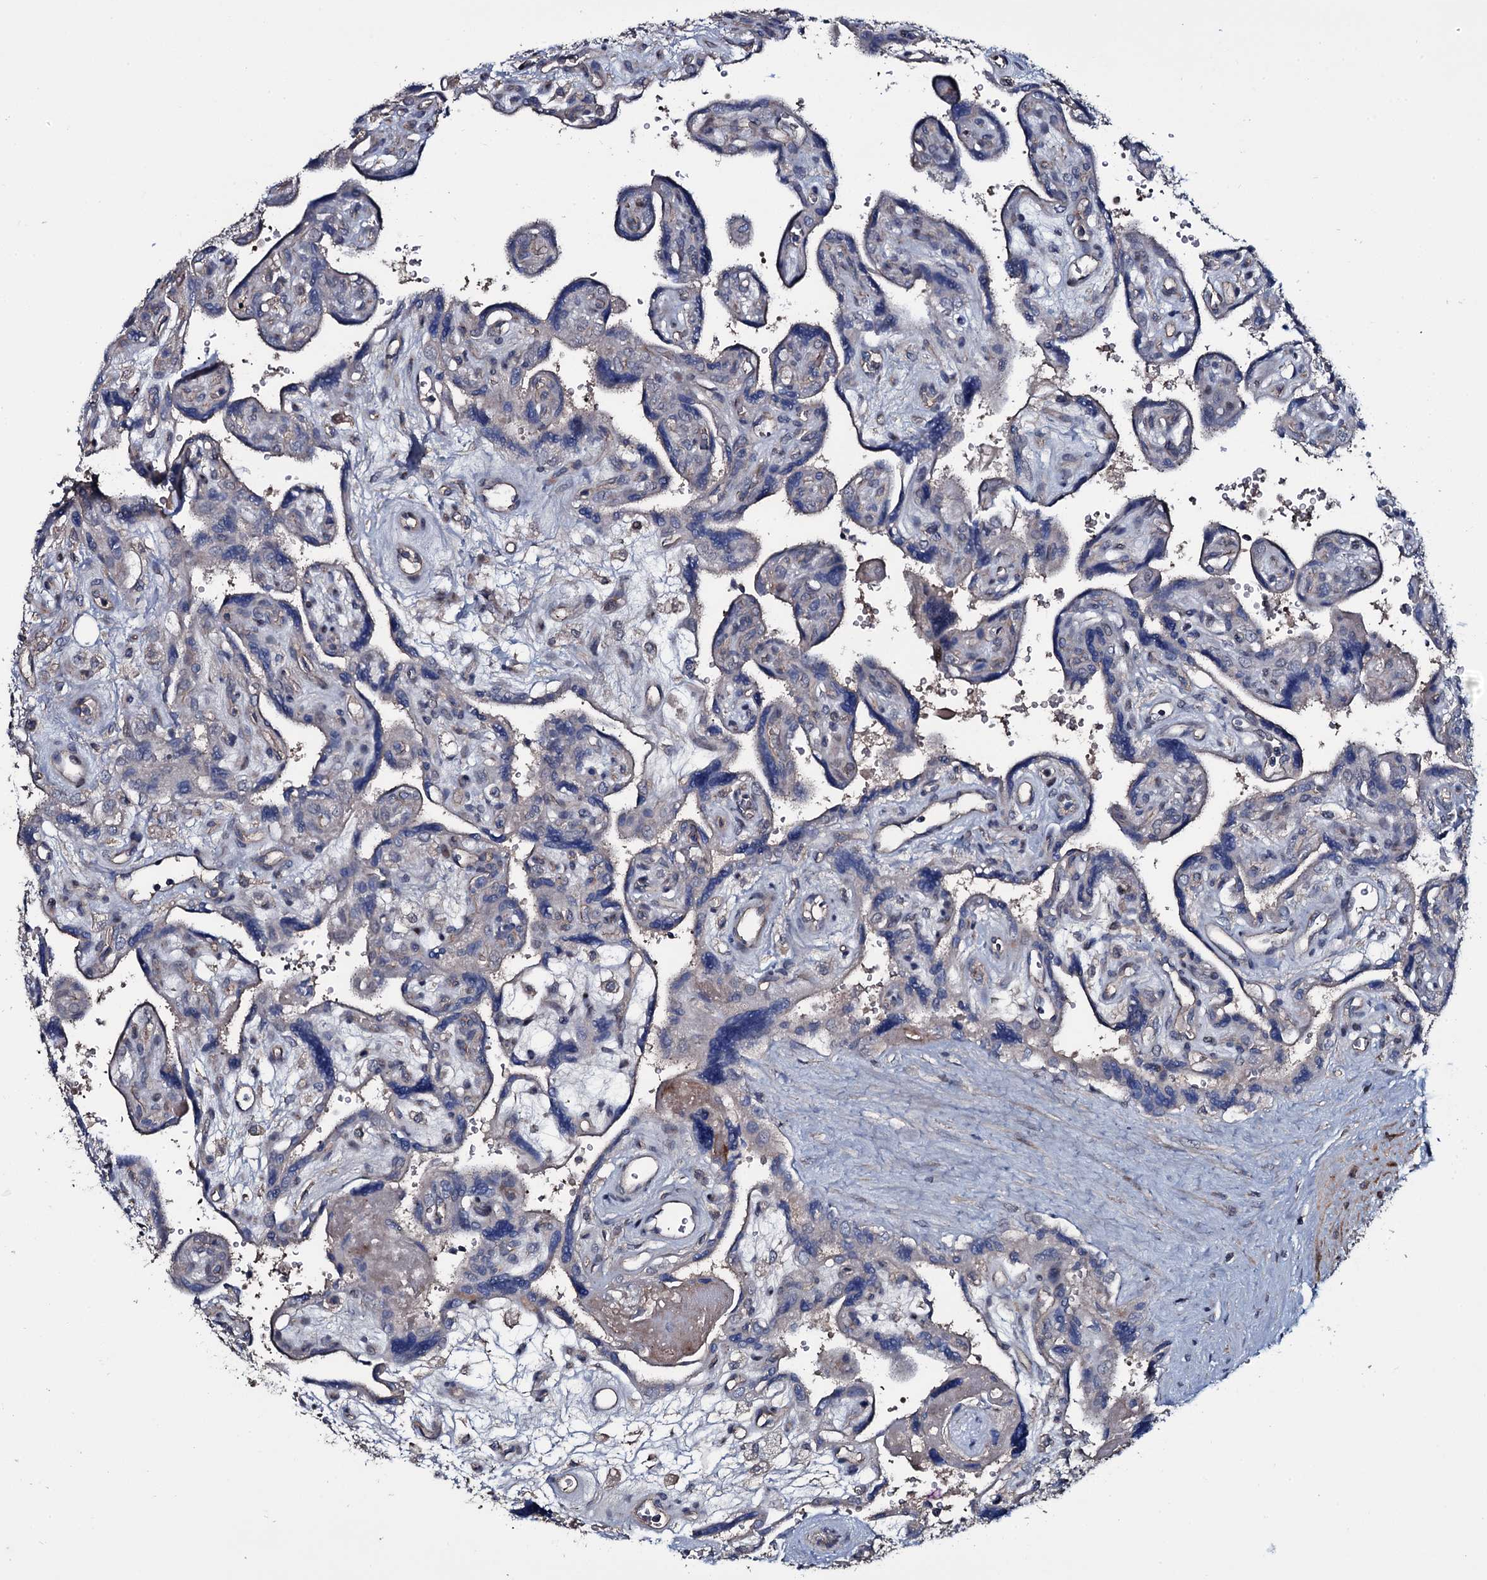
{"staining": {"intensity": "negative", "quantity": "none", "location": "none"}, "tissue": "placenta", "cell_type": "Decidual cells", "image_type": "normal", "snomed": [{"axis": "morphology", "description": "Normal tissue, NOS"}, {"axis": "topography", "description": "Placenta"}], "caption": "High magnification brightfield microscopy of benign placenta stained with DAB (brown) and counterstained with hematoxylin (blue): decidual cells show no significant expression. (Brightfield microscopy of DAB (3,3'-diaminobenzidine) immunohistochemistry at high magnification).", "gene": "LYG2", "patient": {"sex": "female", "age": 39}}